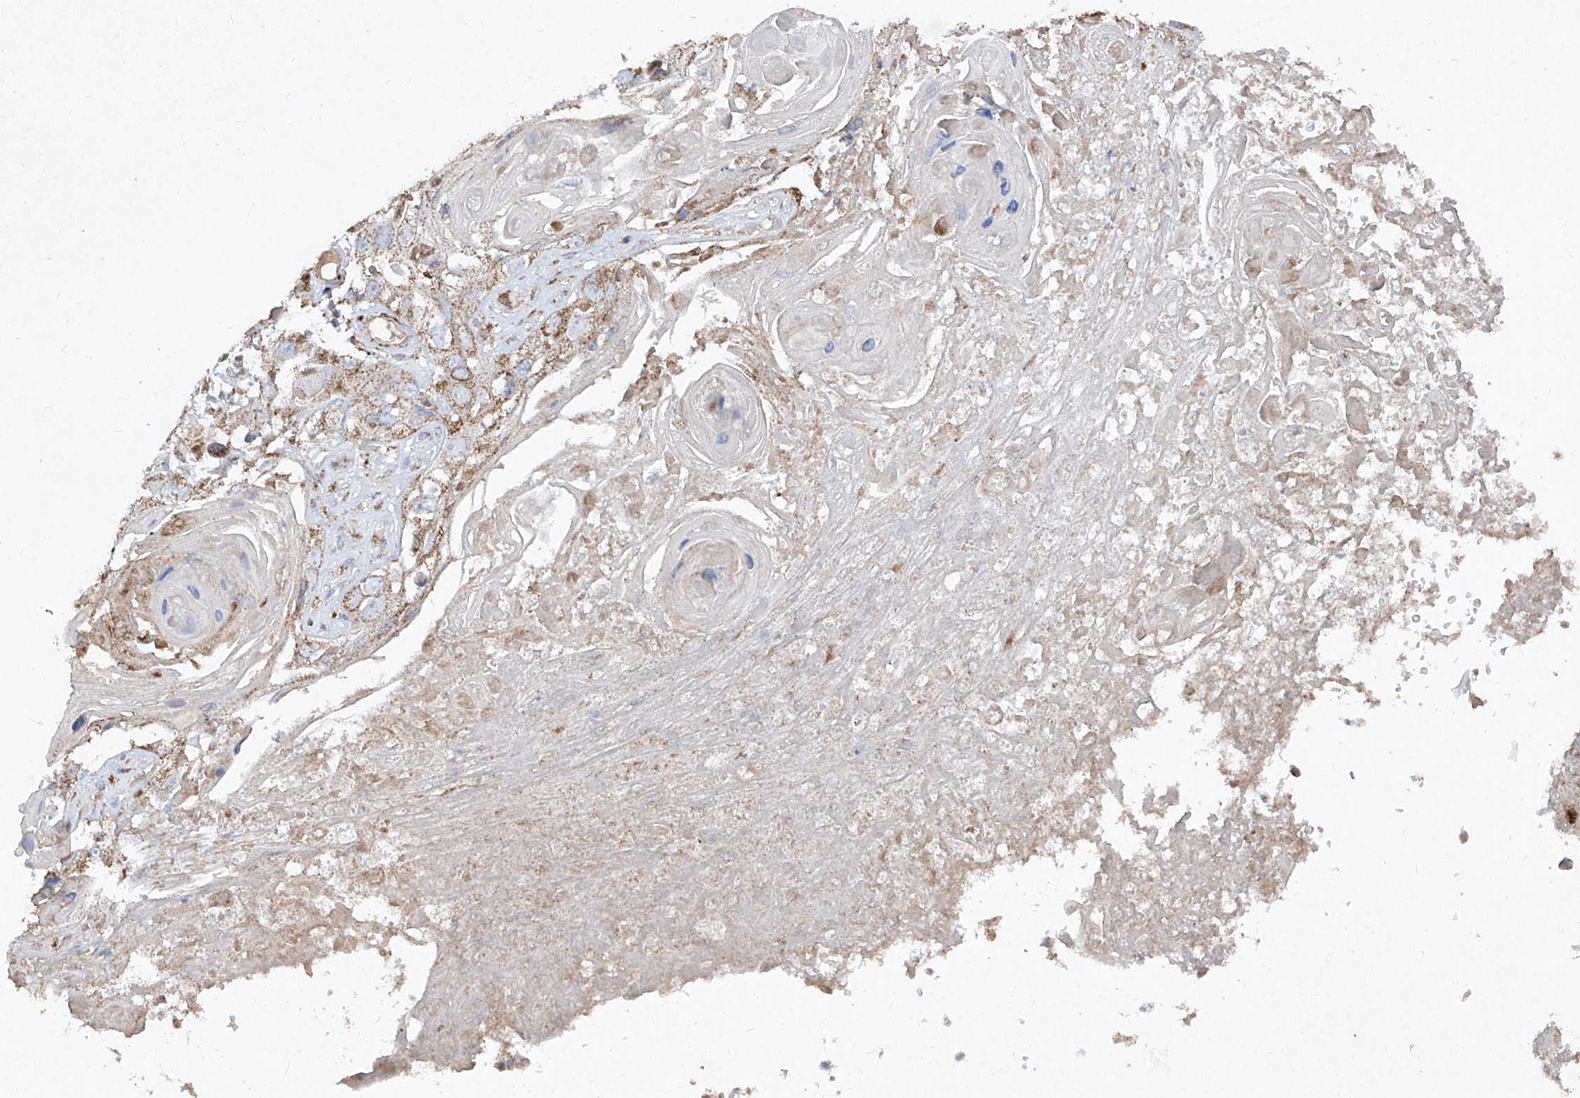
{"staining": {"intensity": "weak", "quantity": "25%-75%", "location": "cytoplasmic/membranous"}, "tissue": "skin cancer", "cell_type": "Tumor cells", "image_type": "cancer", "snomed": [{"axis": "morphology", "description": "Squamous cell carcinoma, NOS"}, {"axis": "topography", "description": "Skin"}], "caption": "Immunohistochemical staining of skin cancer displays low levels of weak cytoplasmic/membranous protein expression in about 25%-75% of tumor cells.", "gene": "ABCD3", "patient": {"sex": "male", "age": 55}}